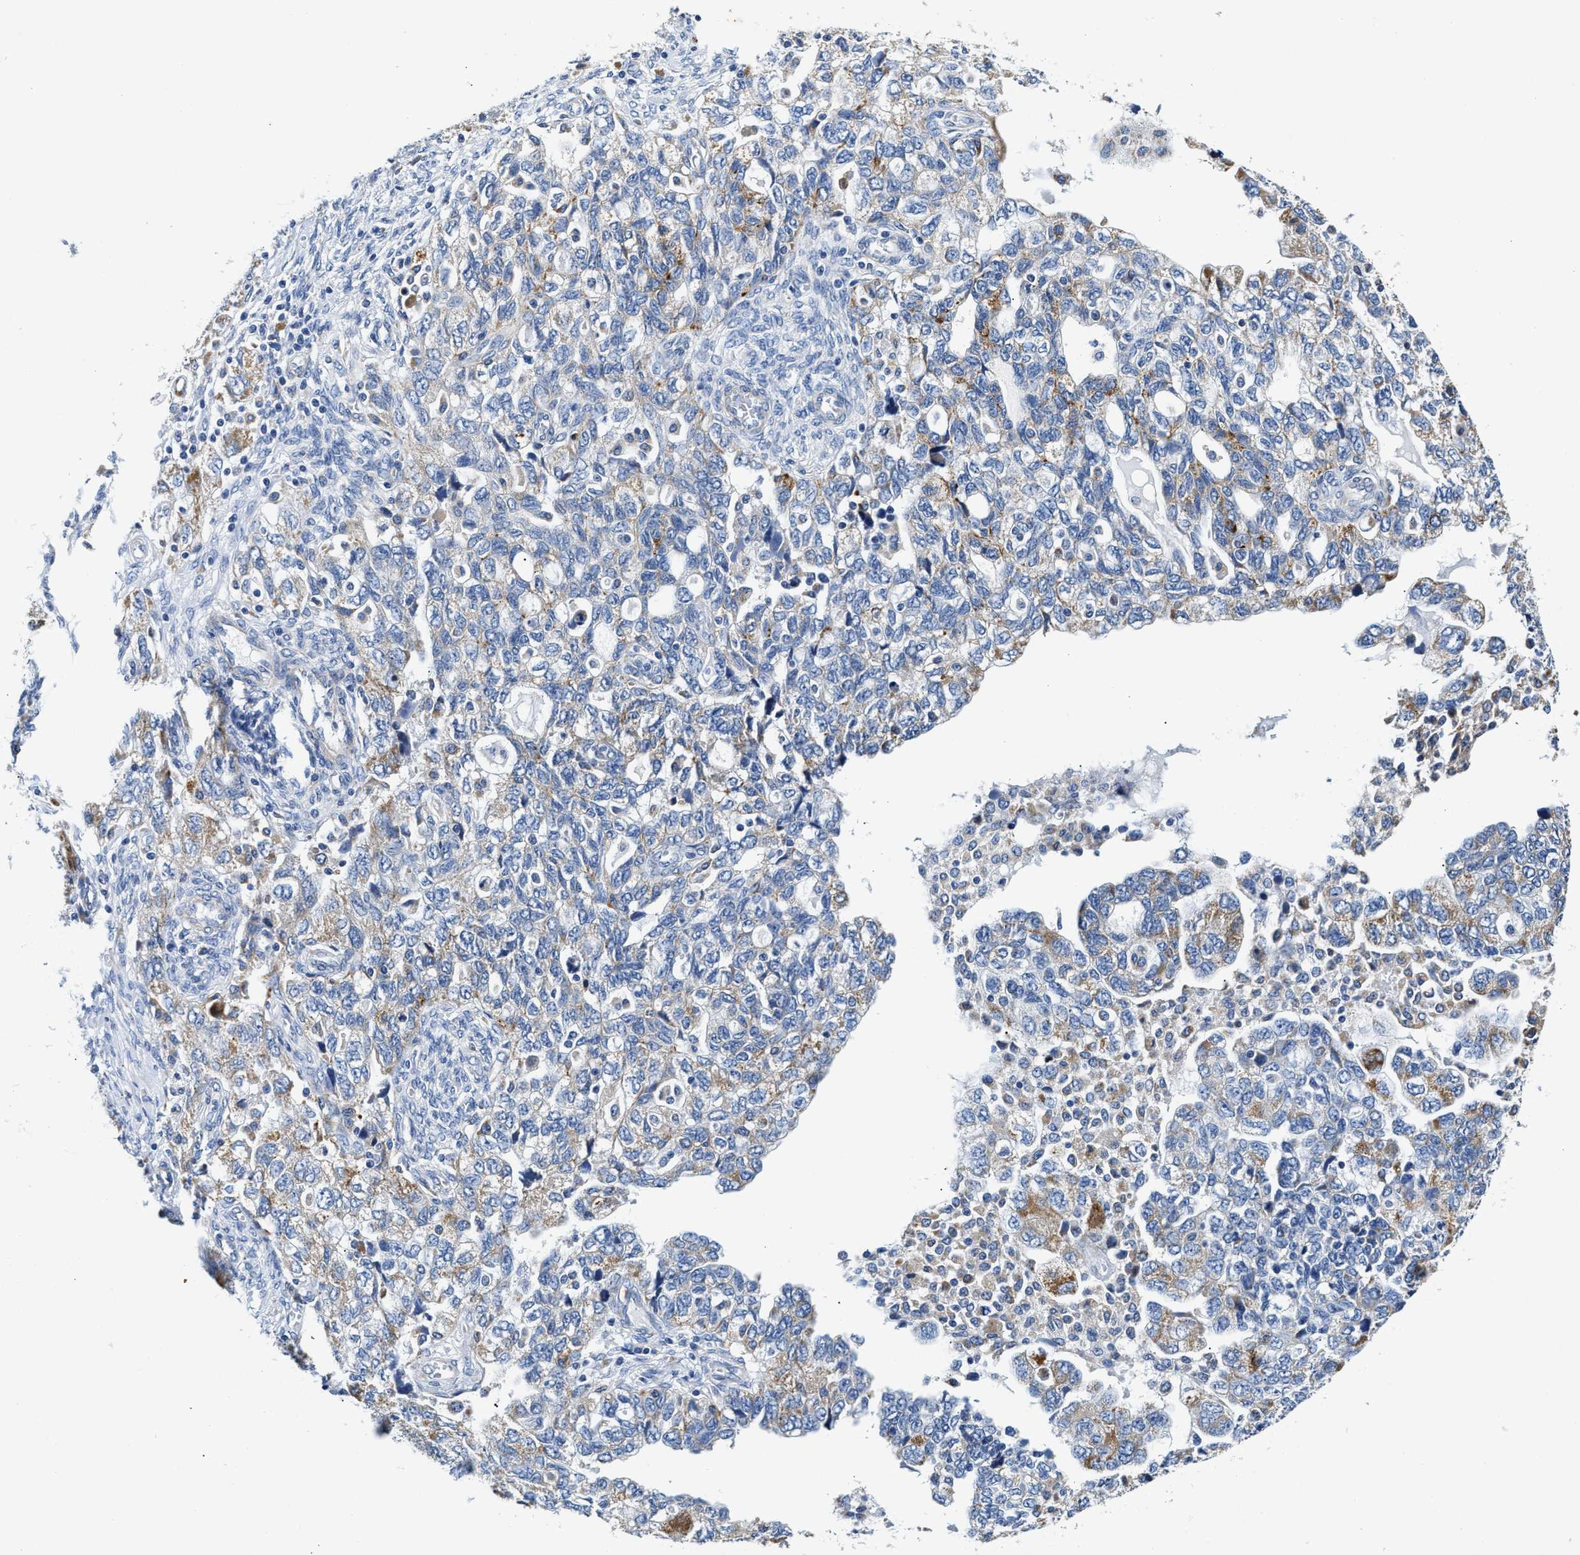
{"staining": {"intensity": "weak", "quantity": "25%-75%", "location": "cytoplasmic/membranous"}, "tissue": "ovarian cancer", "cell_type": "Tumor cells", "image_type": "cancer", "snomed": [{"axis": "morphology", "description": "Carcinoma, NOS"}, {"axis": "morphology", "description": "Cystadenocarcinoma, serous, NOS"}, {"axis": "topography", "description": "Ovary"}], "caption": "Protein staining reveals weak cytoplasmic/membranous expression in about 25%-75% of tumor cells in ovarian cancer.", "gene": "ACADVL", "patient": {"sex": "female", "age": 69}}